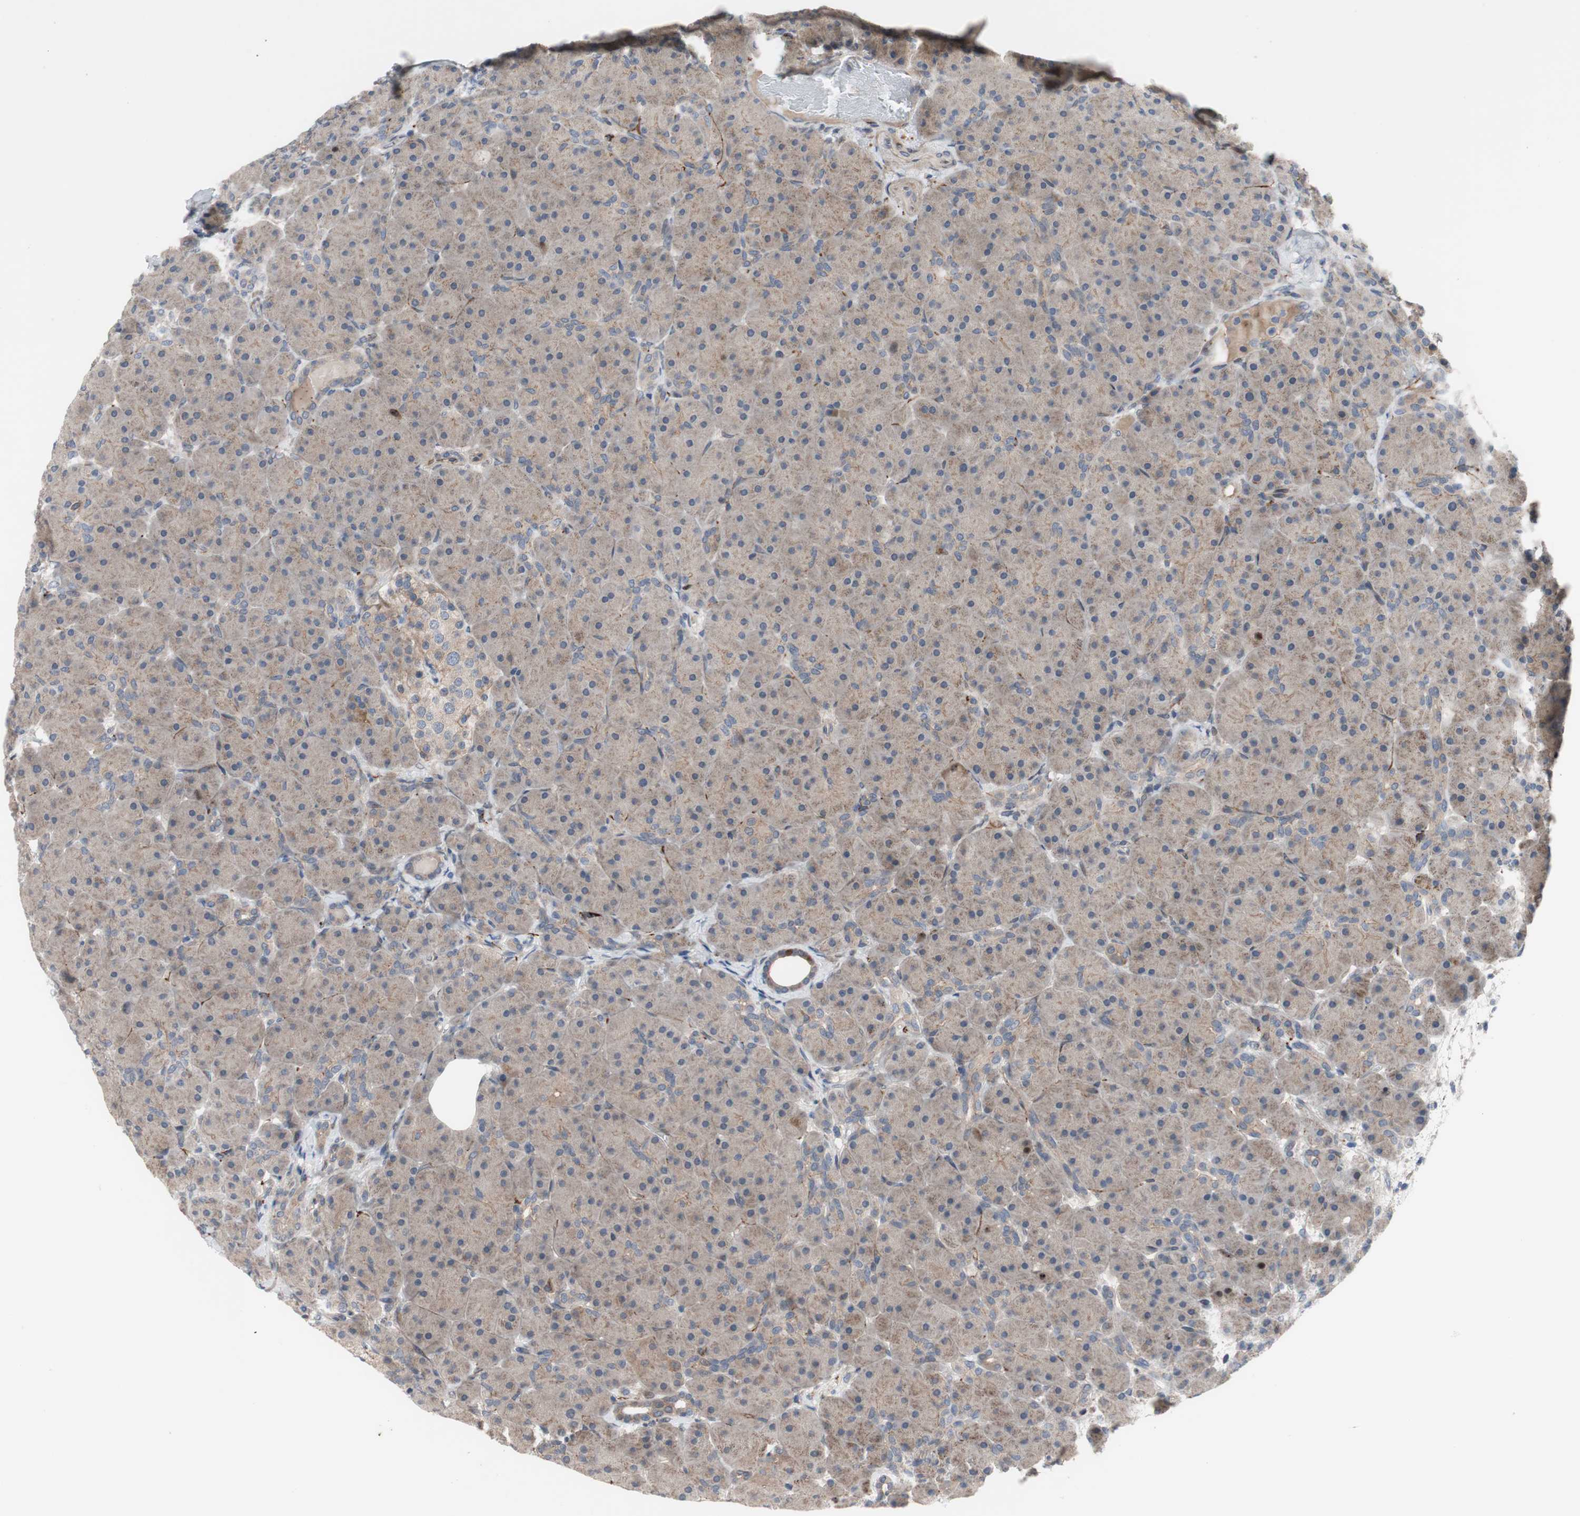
{"staining": {"intensity": "strong", "quantity": "<25%", "location": "cytoplasmic/membranous,nuclear"}, "tissue": "pancreas", "cell_type": "Exocrine glandular cells", "image_type": "normal", "snomed": [{"axis": "morphology", "description": "Normal tissue, NOS"}, {"axis": "topography", "description": "Pancreas"}], "caption": "This histopathology image exhibits immunohistochemistry staining of normal human pancreas, with medium strong cytoplasmic/membranous,nuclear expression in about <25% of exocrine glandular cells.", "gene": "OAZ1", "patient": {"sex": "male", "age": 66}}